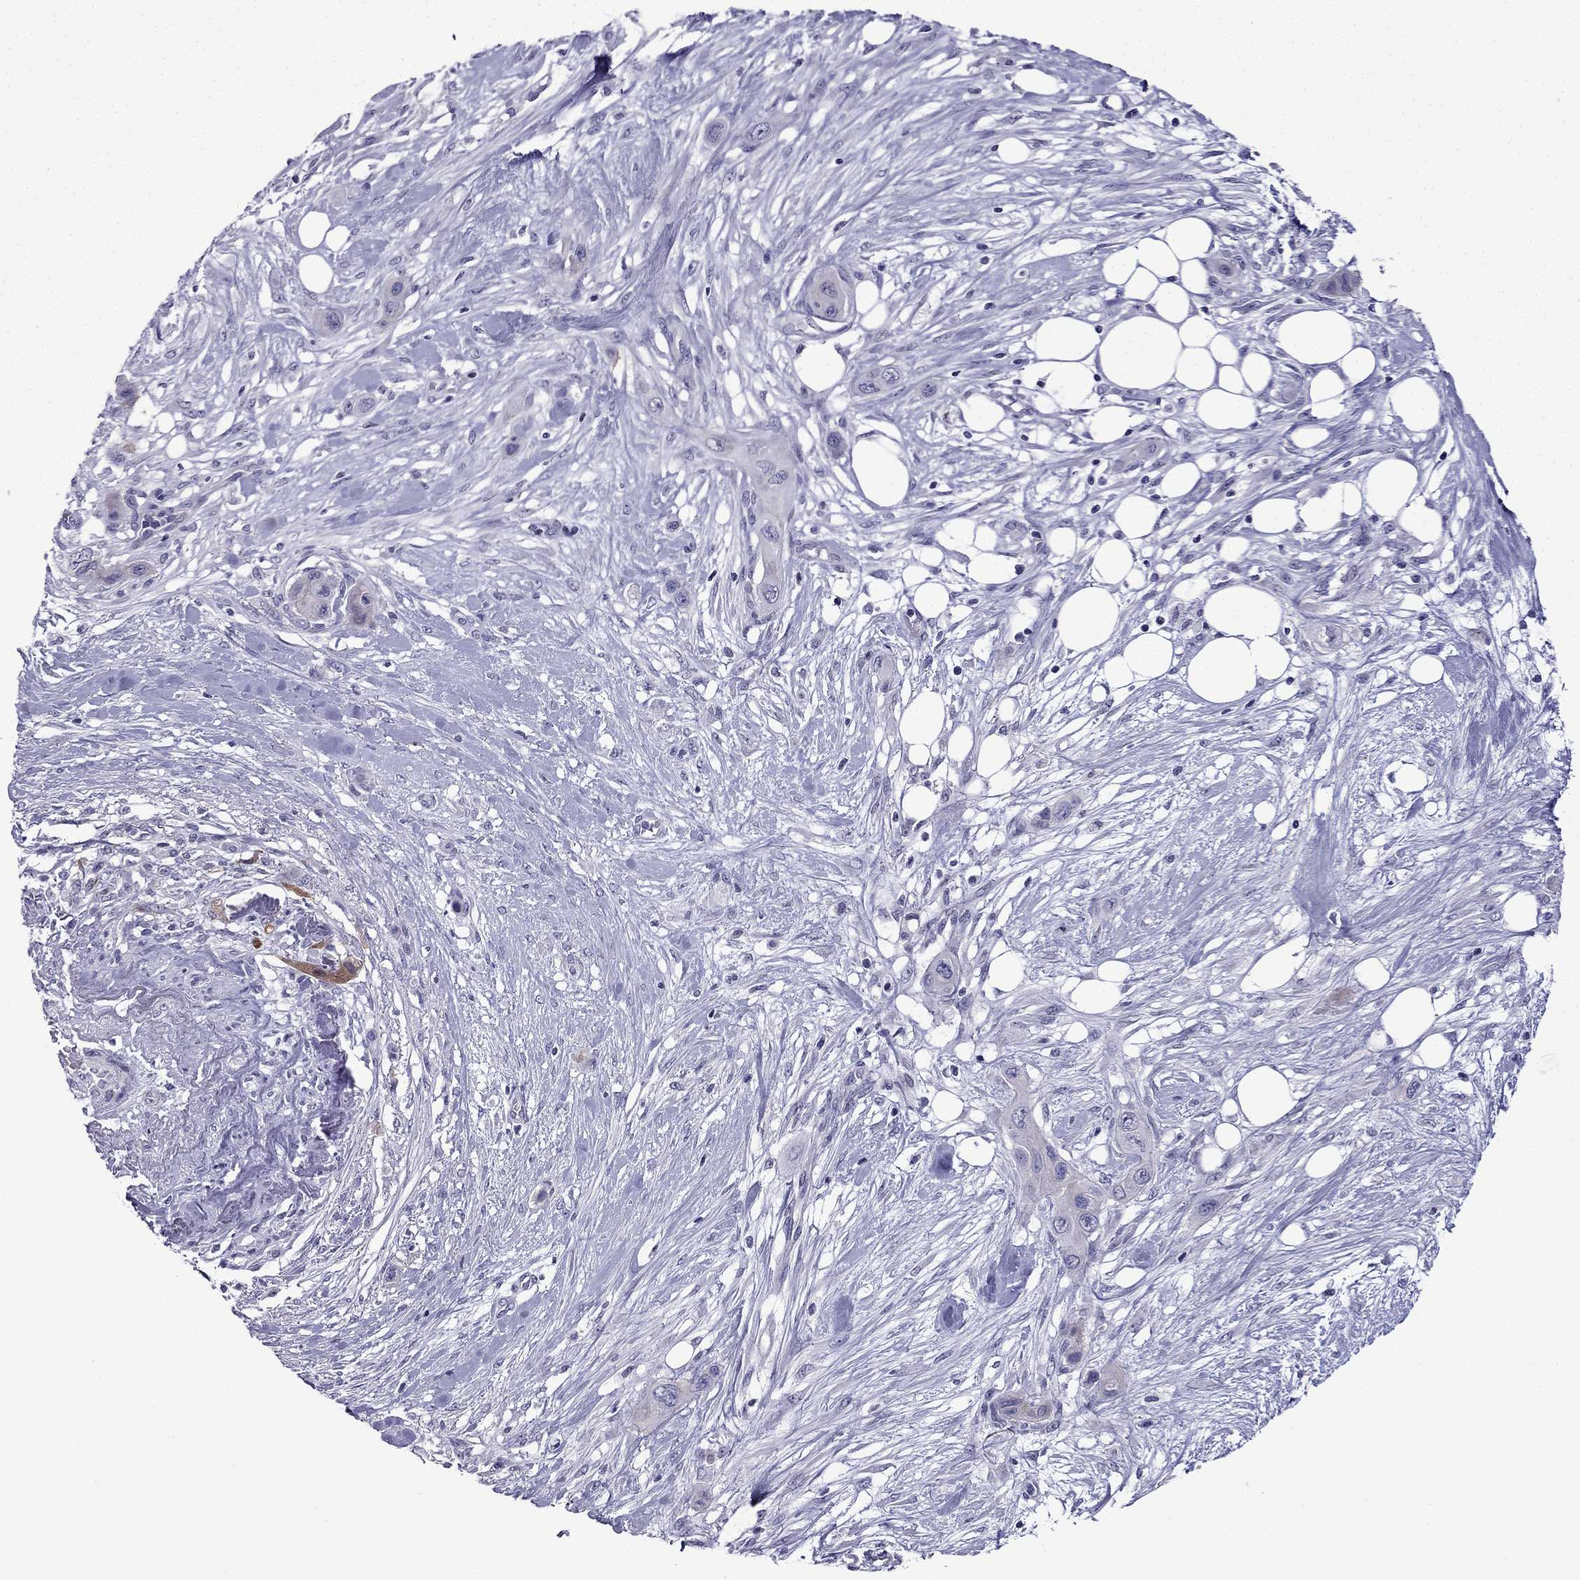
{"staining": {"intensity": "negative", "quantity": "none", "location": "none"}, "tissue": "skin cancer", "cell_type": "Tumor cells", "image_type": "cancer", "snomed": [{"axis": "morphology", "description": "Squamous cell carcinoma, NOS"}, {"axis": "topography", "description": "Skin"}], "caption": "An immunohistochemistry image of skin cancer (squamous cell carcinoma) is shown. There is no staining in tumor cells of skin cancer (squamous cell carcinoma).", "gene": "POM121L12", "patient": {"sex": "male", "age": 79}}